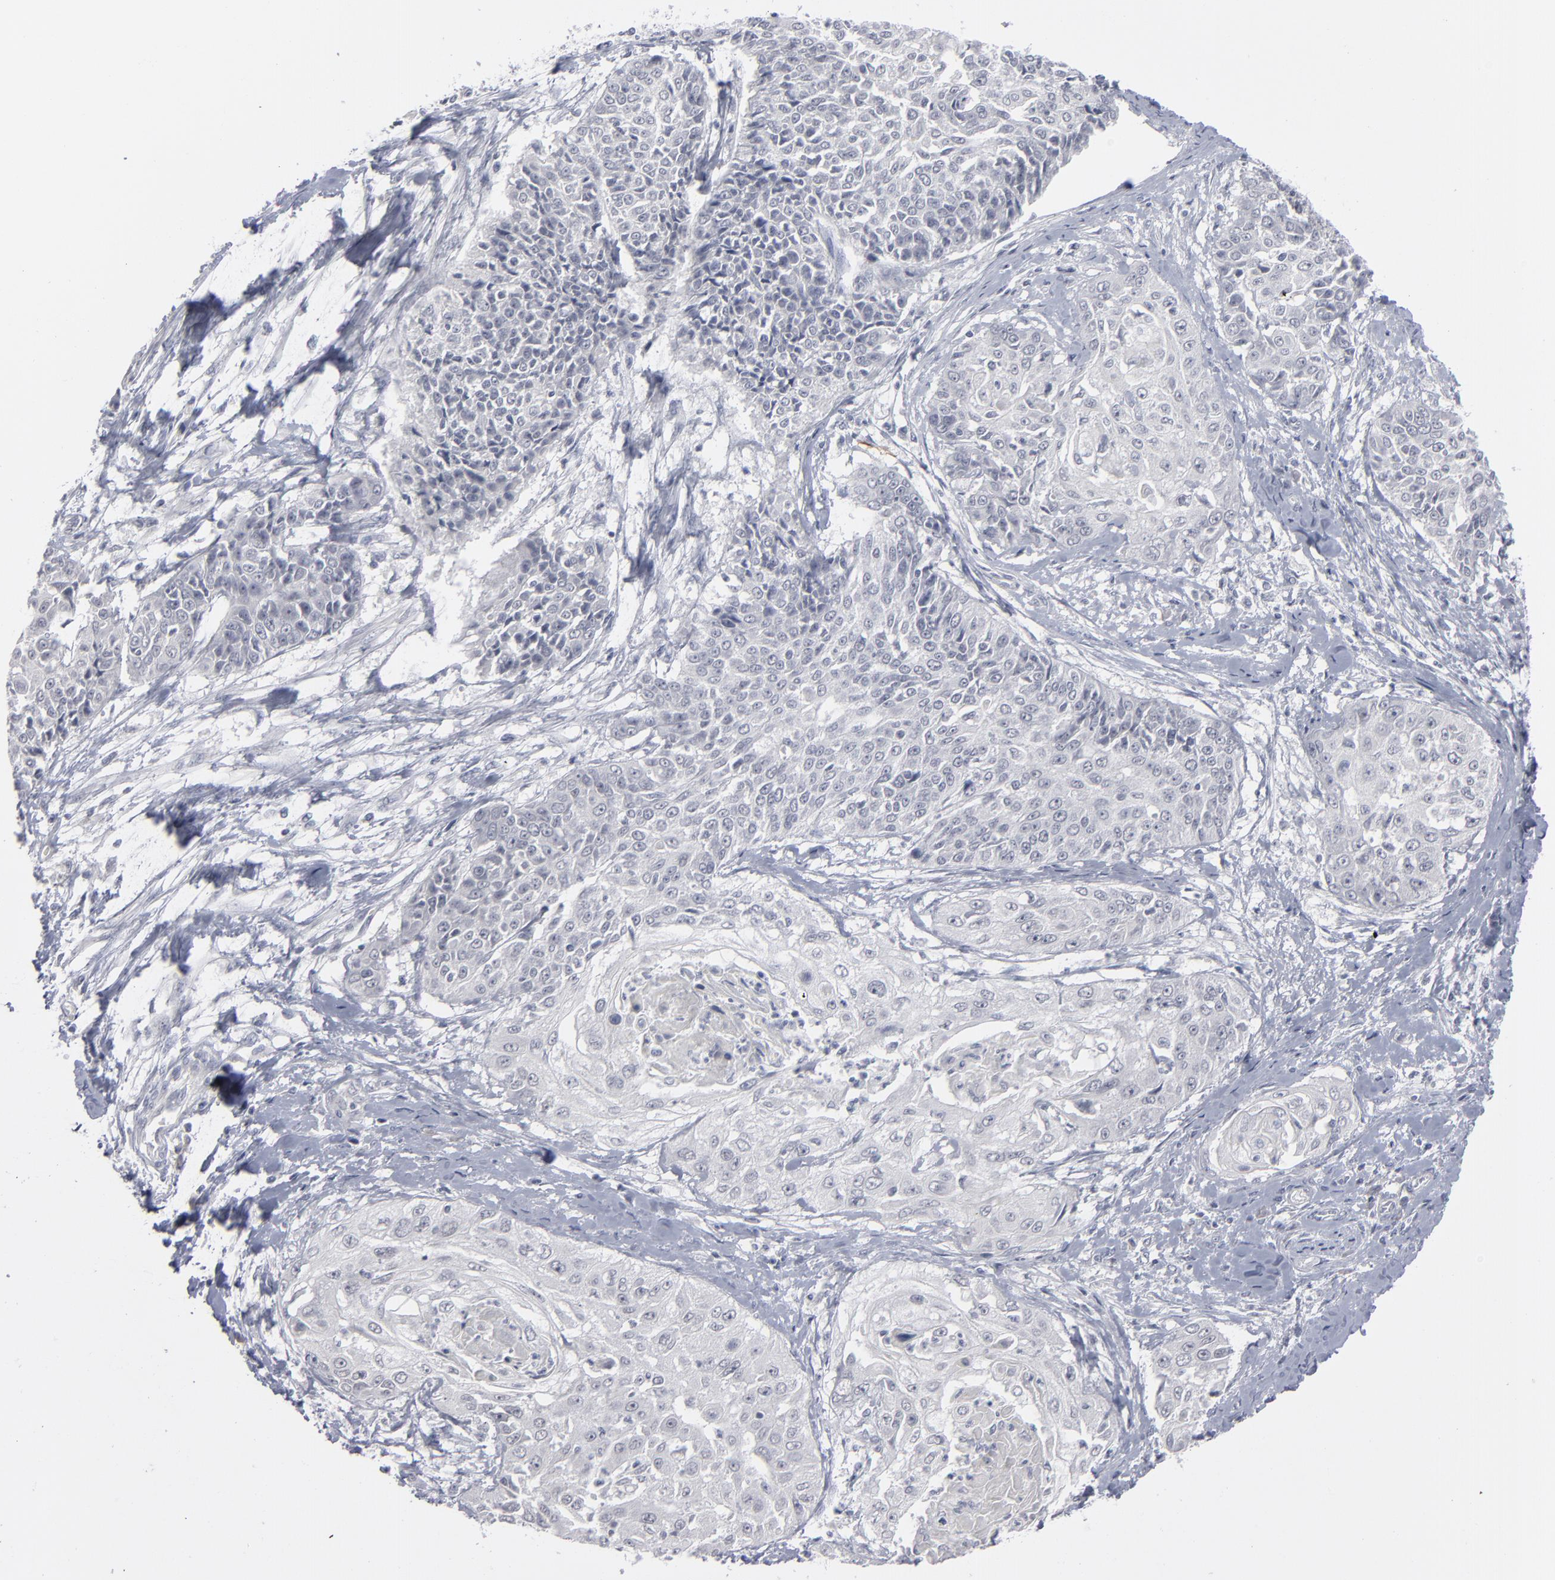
{"staining": {"intensity": "negative", "quantity": "none", "location": "none"}, "tissue": "cervical cancer", "cell_type": "Tumor cells", "image_type": "cancer", "snomed": [{"axis": "morphology", "description": "Squamous cell carcinoma, NOS"}, {"axis": "topography", "description": "Cervix"}], "caption": "Protein analysis of squamous cell carcinoma (cervical) demonstrates no significant staining in tumor cells.", "gene": "KIAA1210", "patient": {"sex": "female", "age": 64}}